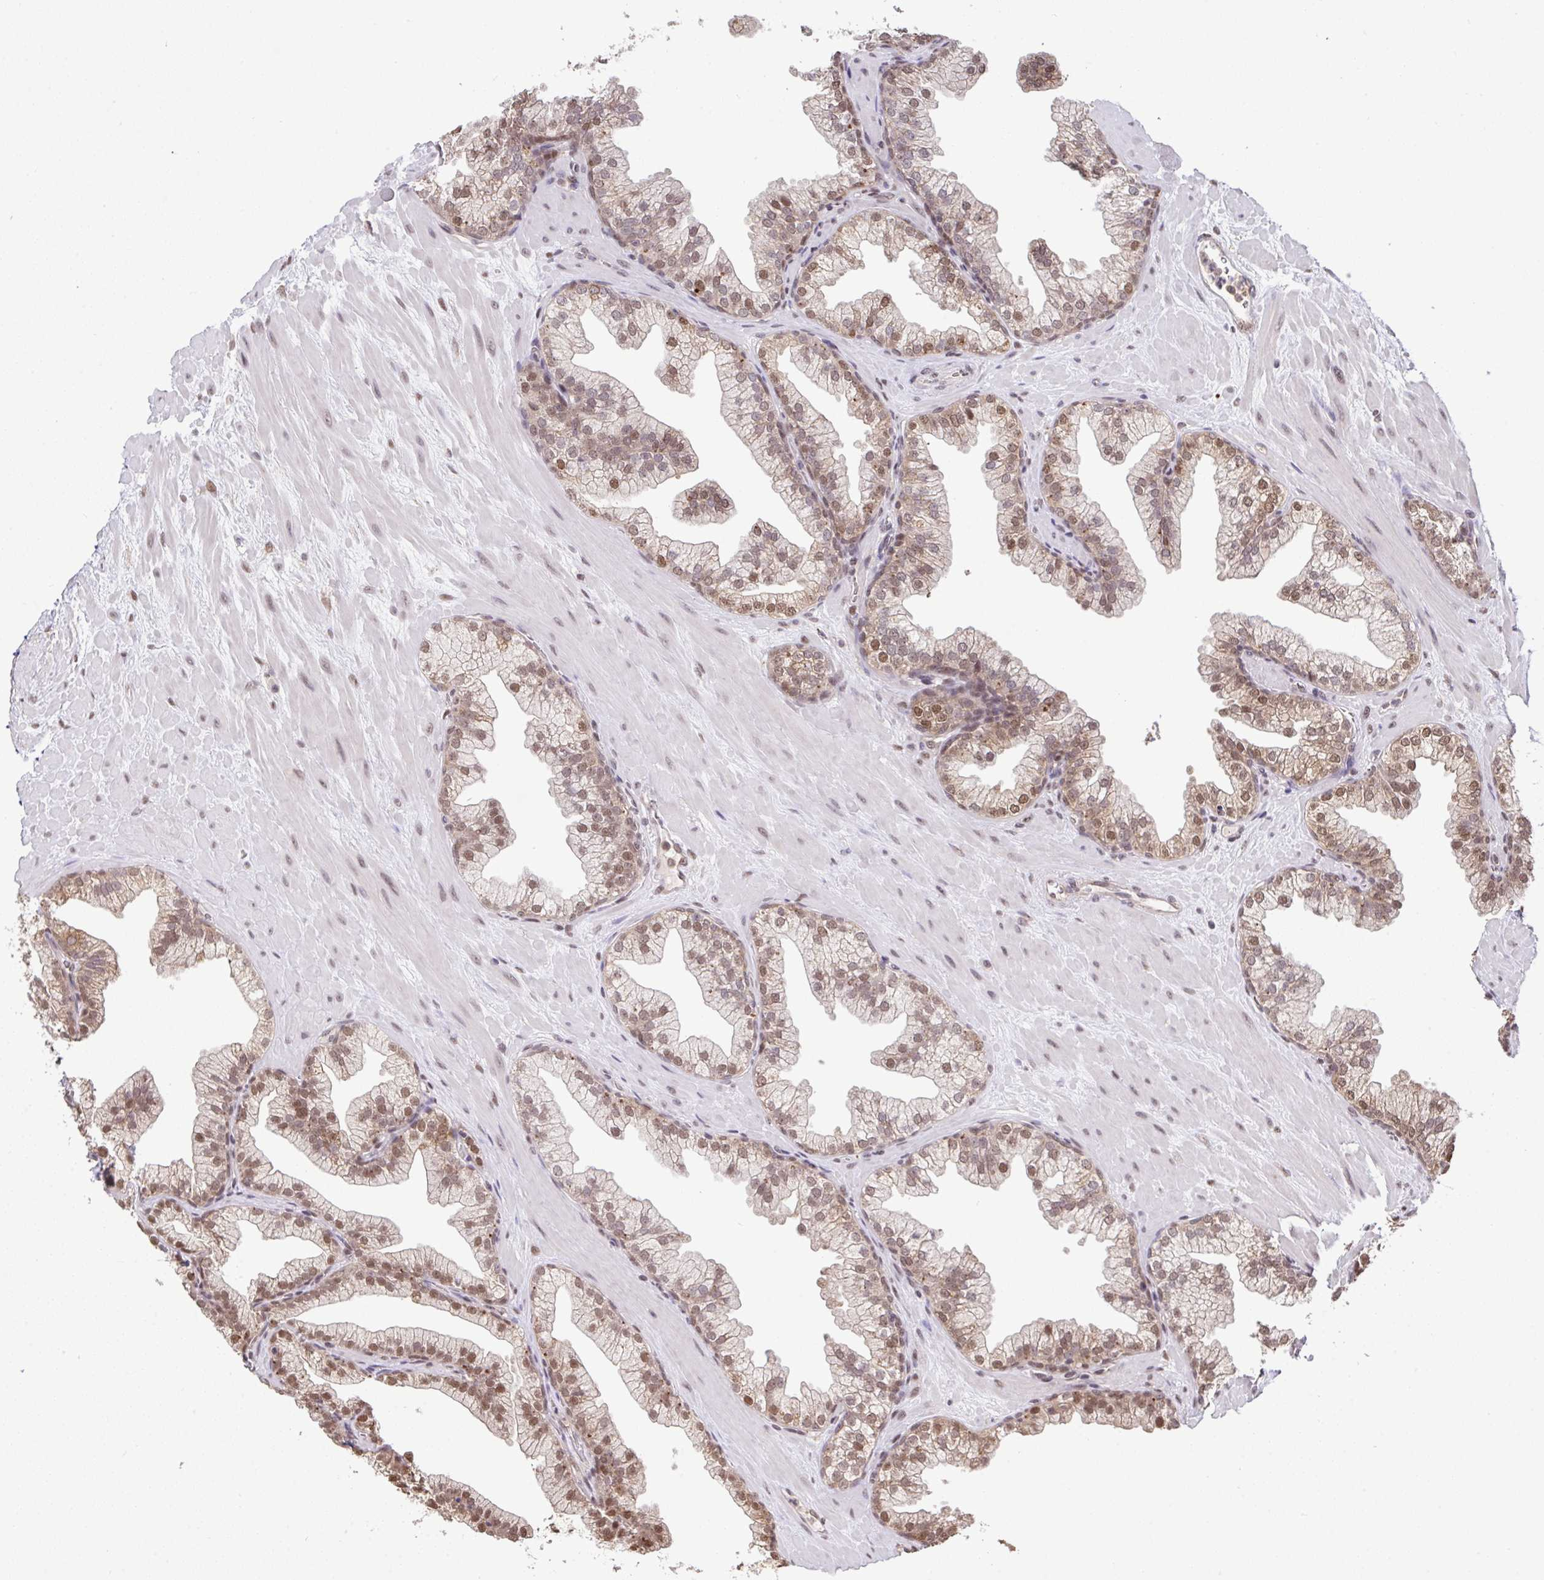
{"staining": {"intensity": "moderate", "quantity": ">75%", "location": "nuclear"}, "tissue": "prostate", "cell_type": "Glandular cells", "image_type": "normal", "snomed": [{"axis": "morphology", "description": "Normal tissue, NOS"}, {"axis": "topography", "description": "Prostate"}, {"axis": "topography", "description": "Peripheral nerve tissue"}], "caption": "Glandular cells exhibit moderate nuclear staining in about >75% of cells in normal prostate.", "gene": "C12orf57", "patient": {"sex": "male", "age": 61}}